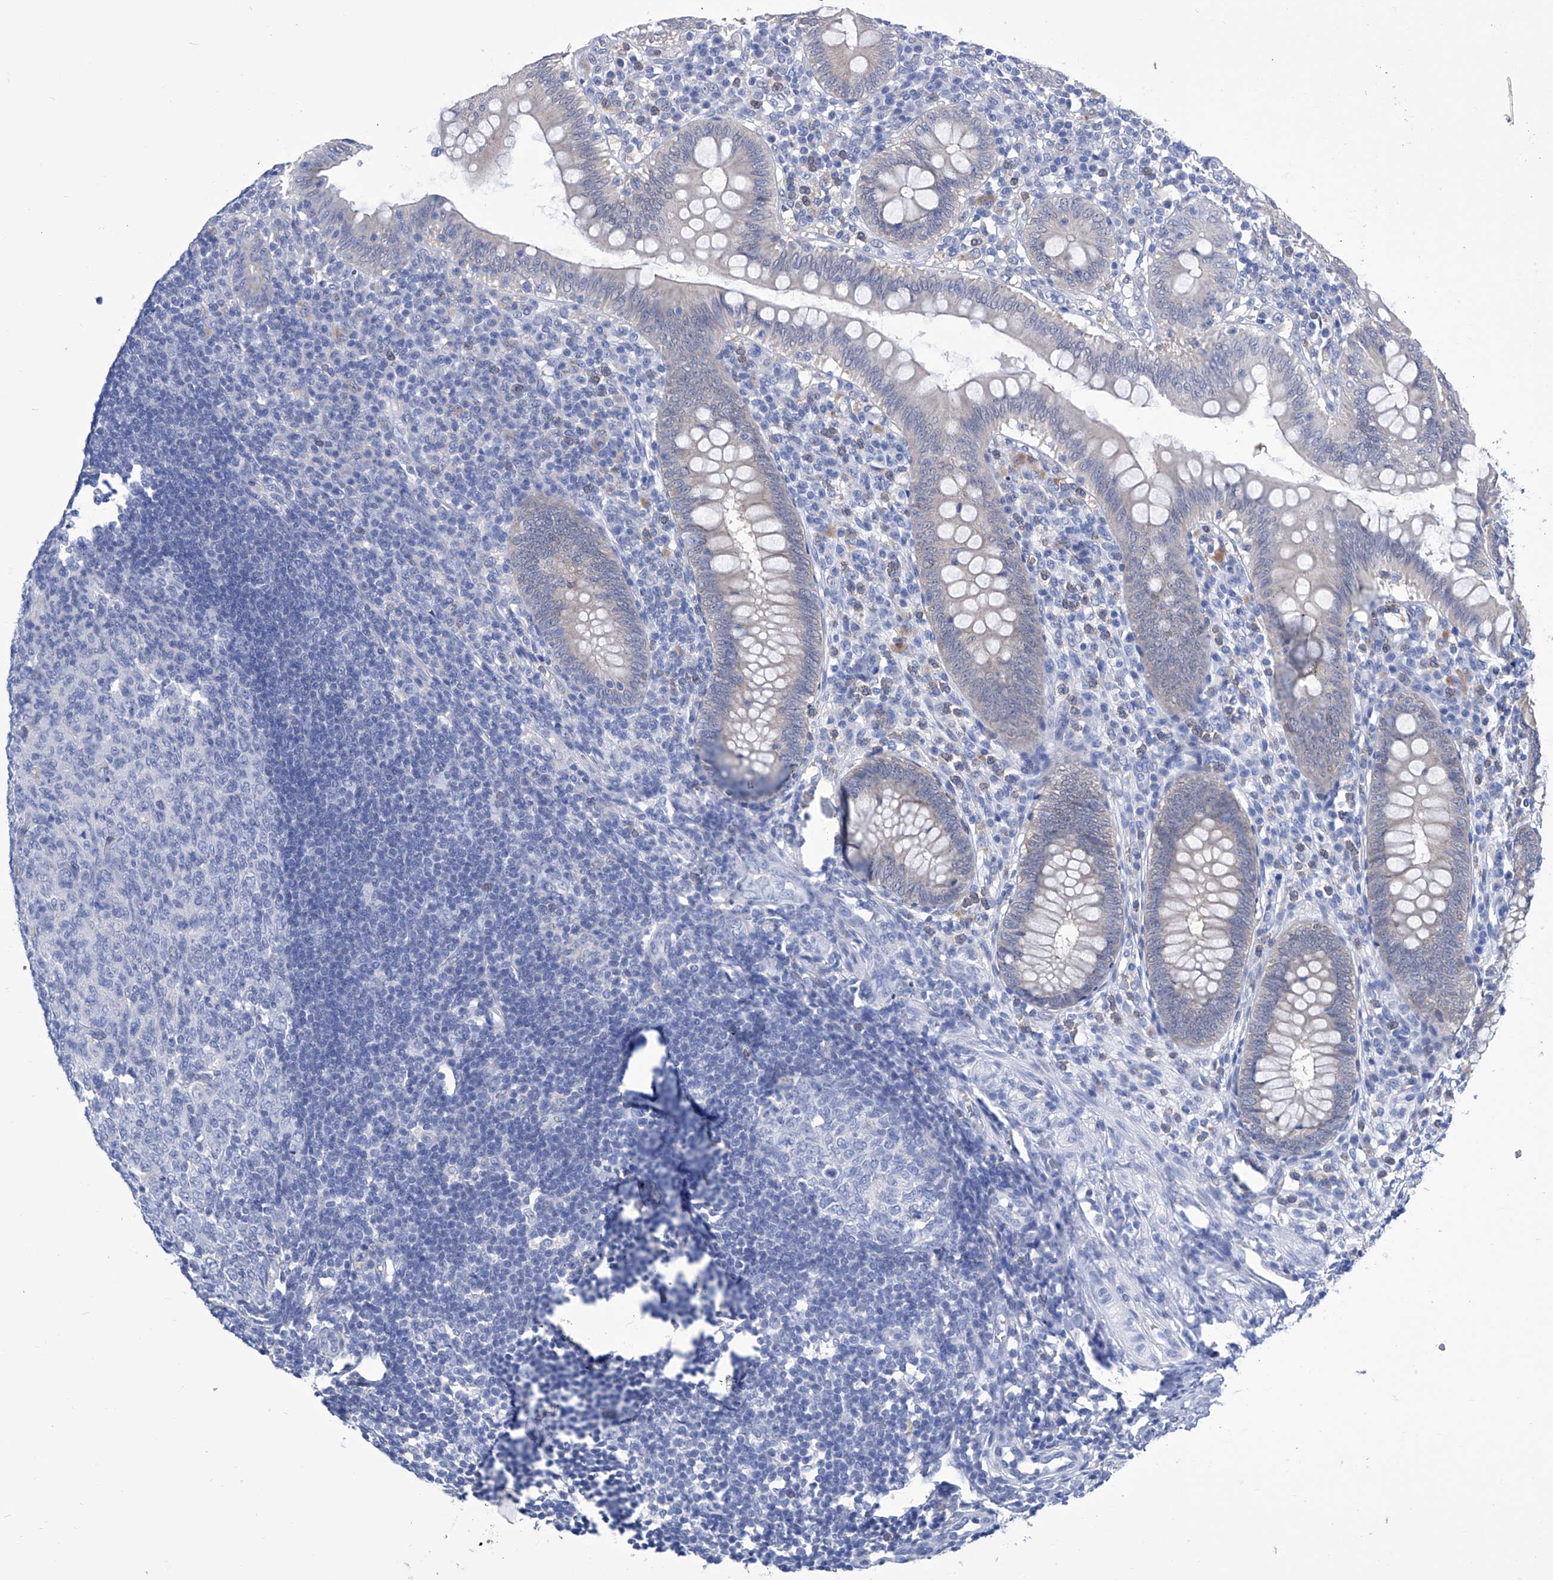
{"staining": {"intensity": "negative", "quantity": "none", "location": "none"}, "tissue": "appendix", "cell_type": "Glandular cells", "image_type": "normal", "snomed": [{"axis": "morphology", "description": "Normal tissue, NOS"}, {"axis": "topography", "description": "Appendix"}], "caption": "A histopathology image of appendix stained for a protein displays no brown staining in glandular cells. (Stains: DAB (3,3'-diaminobenzidine) immunohistochemistry with hematoxylin counter stain, Microscopy: brightfield microscopy at high magnification).", "gene": "IMPA2", "patient": {"sex": "male", "age": 14}}